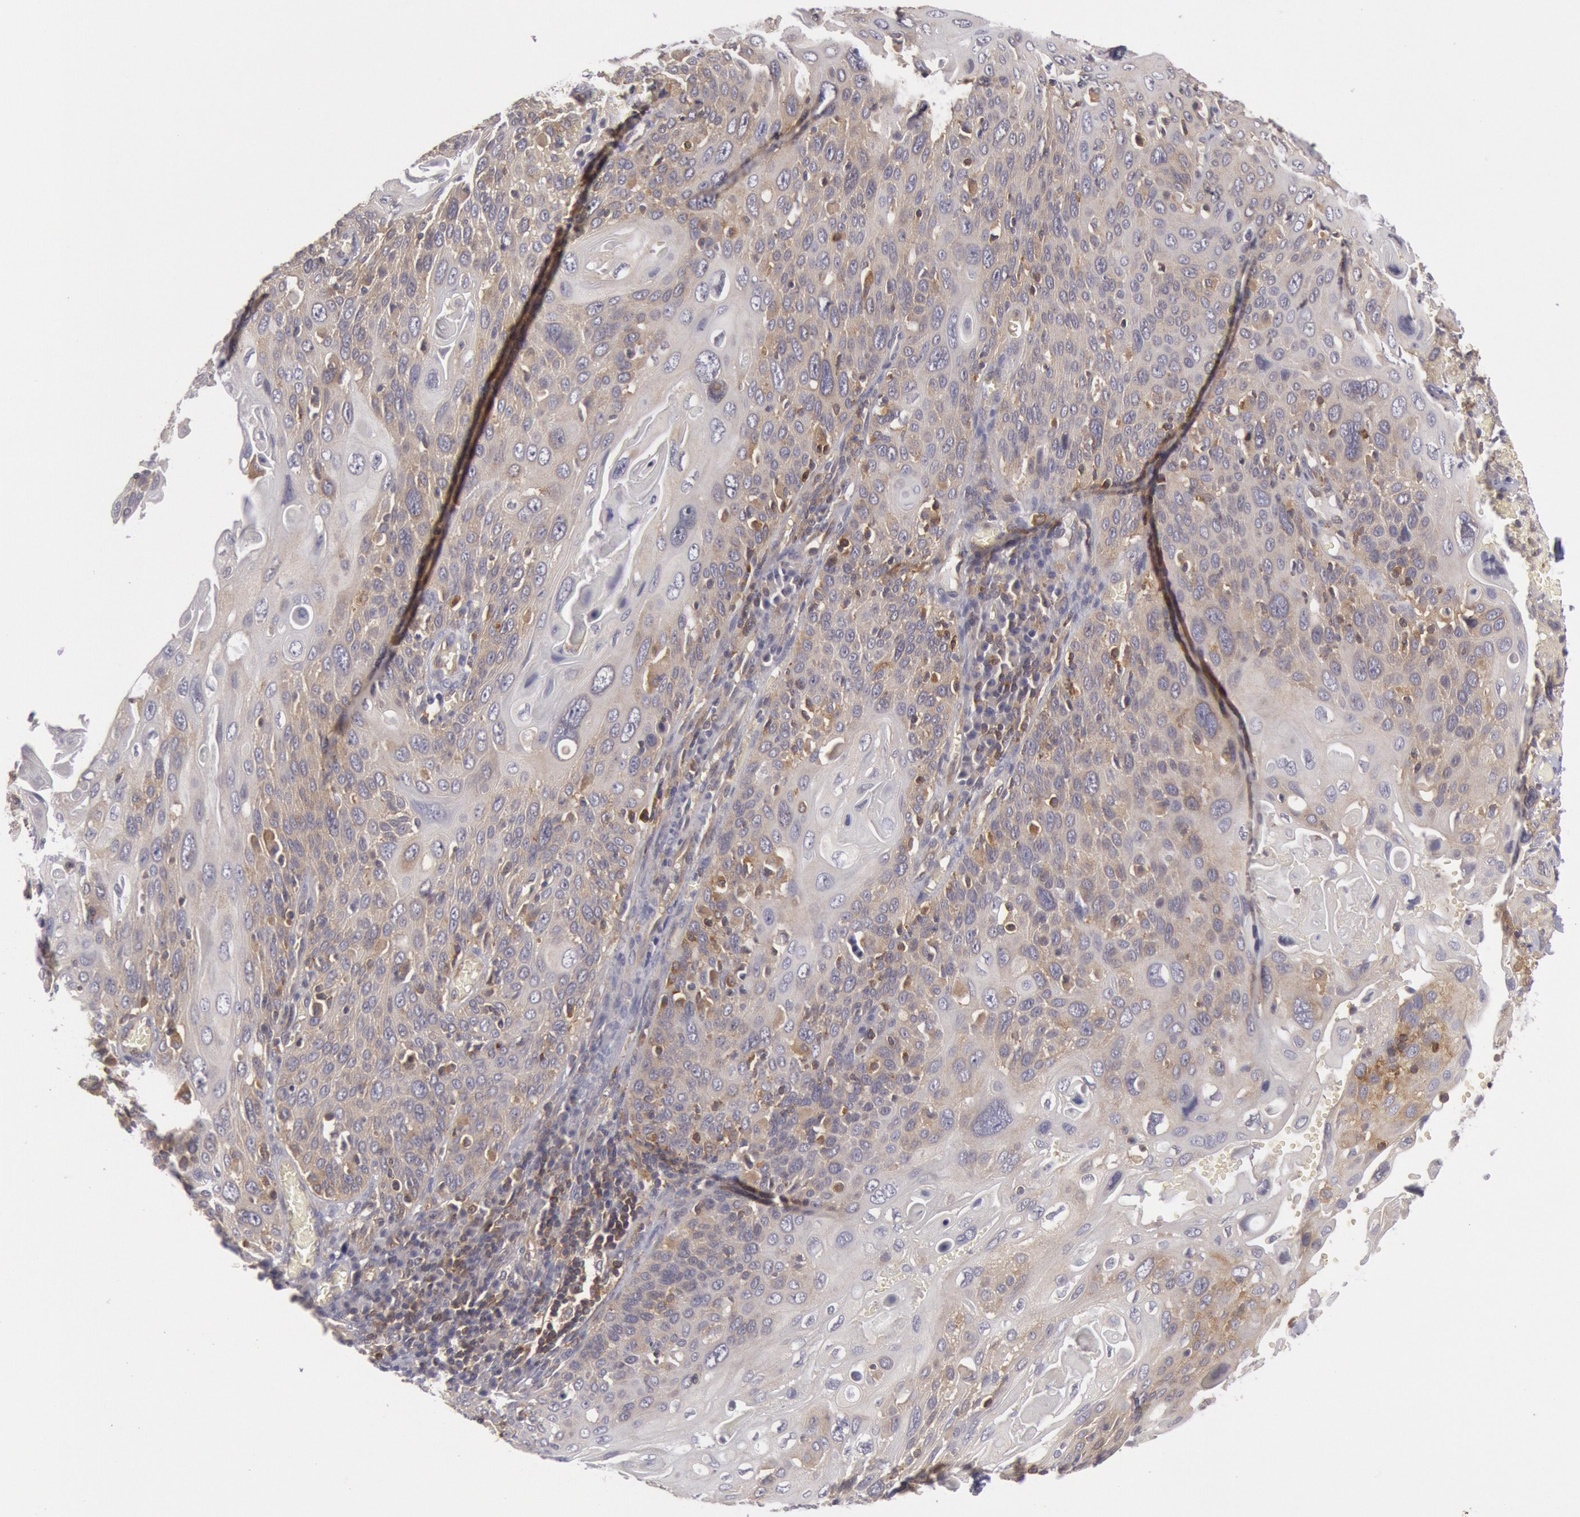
{"staining": {"intensity": "weak", "quantity": "<25%", "location": "cytoplasmic/membranous"}, "tissue": "cervical cancer", "cell_type": "Tumor cells", "image_type": "cancer", "snomed": [{"axis": "morphology", "description": "Squamous cell carcinoma, NOS"}, {"axis": "topography", "description": "Cervix"}], "caption": "Photomicrograph shows no significant protein staining in tumor cells of cervical squamous cell carcinoma. Brightfield microscopy of immunohistochemistry stained with DAB (brown) and hematoxylin (blue), captured at high magnification.", "gene": "IKBKB", "patient": {"sex": "female", "age": 54}}